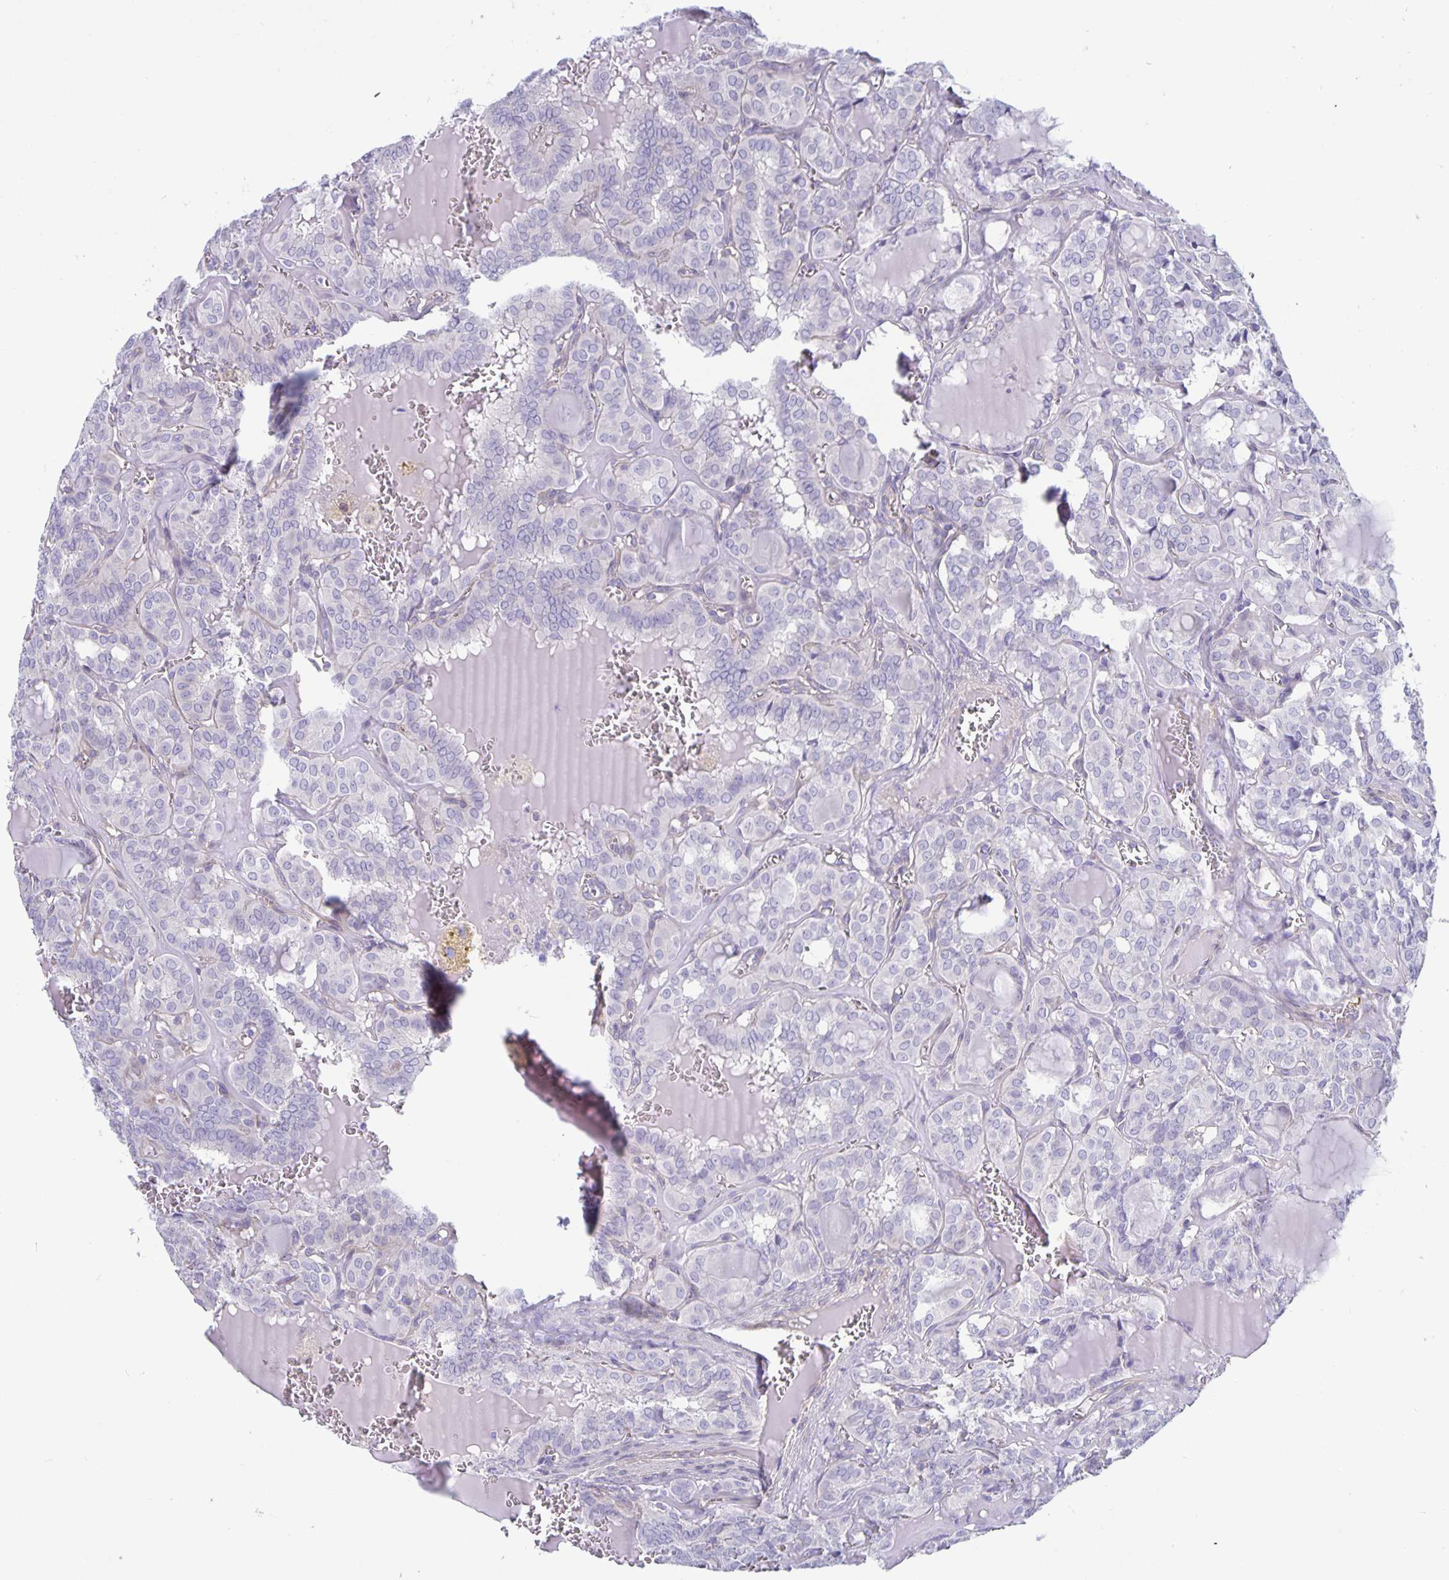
{"staining": {"intensity": "negative", "quantity": "none", "location": "none"}, "tissue": "thyroid cancer", "cell_type": "Tumor cells", "image_type": "cancer", "snomed": [{"axis": "morphology", "description": "Papillary adenocarcinoma, NOS"}, {"axis": "topography", "description": "Thyroid gland"}], "caption": "This is an immunohistochemistry (IHC) photomicrograph of thyroid cancer (papillary adenocarcinoma). There is no staining in tumor cells.", "gene": "PLCB3", "patient": {"sex": "female", "age": 41}}